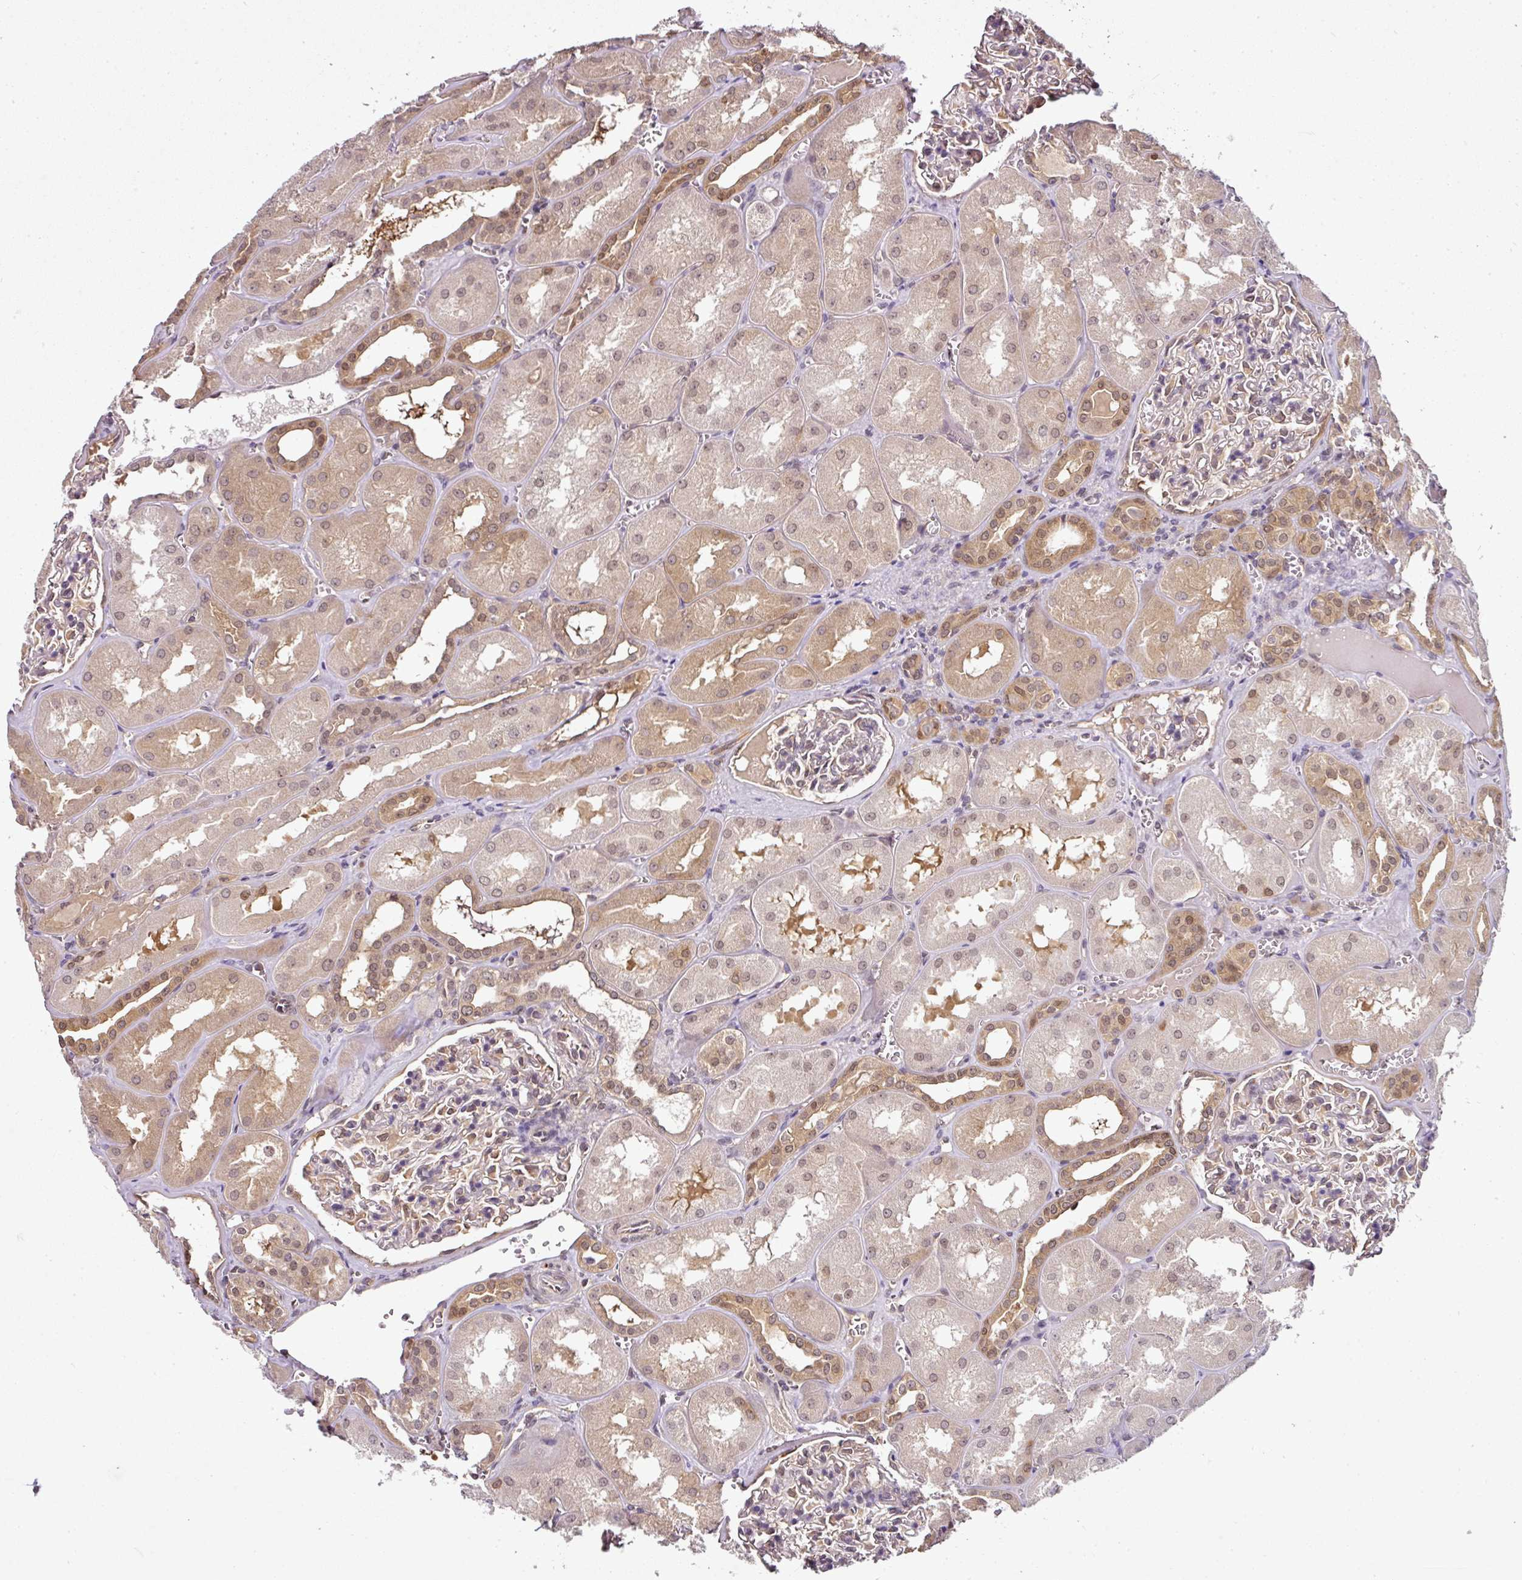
{"staining": {"intensity": "moderate", "quantity": "<25%", "location": "cytoplasmic/membranous"}, "tissue": "kidney", "cell_type": "Cells in glomeruli", "image_type": "normal", "snomed": [{"axis": "morphology", "description": "Normal tissue, NOS"}, {"axis": "topography", "description": "Kidney"}], "caption": "This image demonstrates unremarkable kidney stained with immunohistochemistry to label a protein in brown. The cytoplasmic/membranous of cells in glomeruli show moderate positivity for the protein. Nuclei are counter-stained blue.", "gene": "RBM14", "patient": {"sex": "male", "age": 61}}